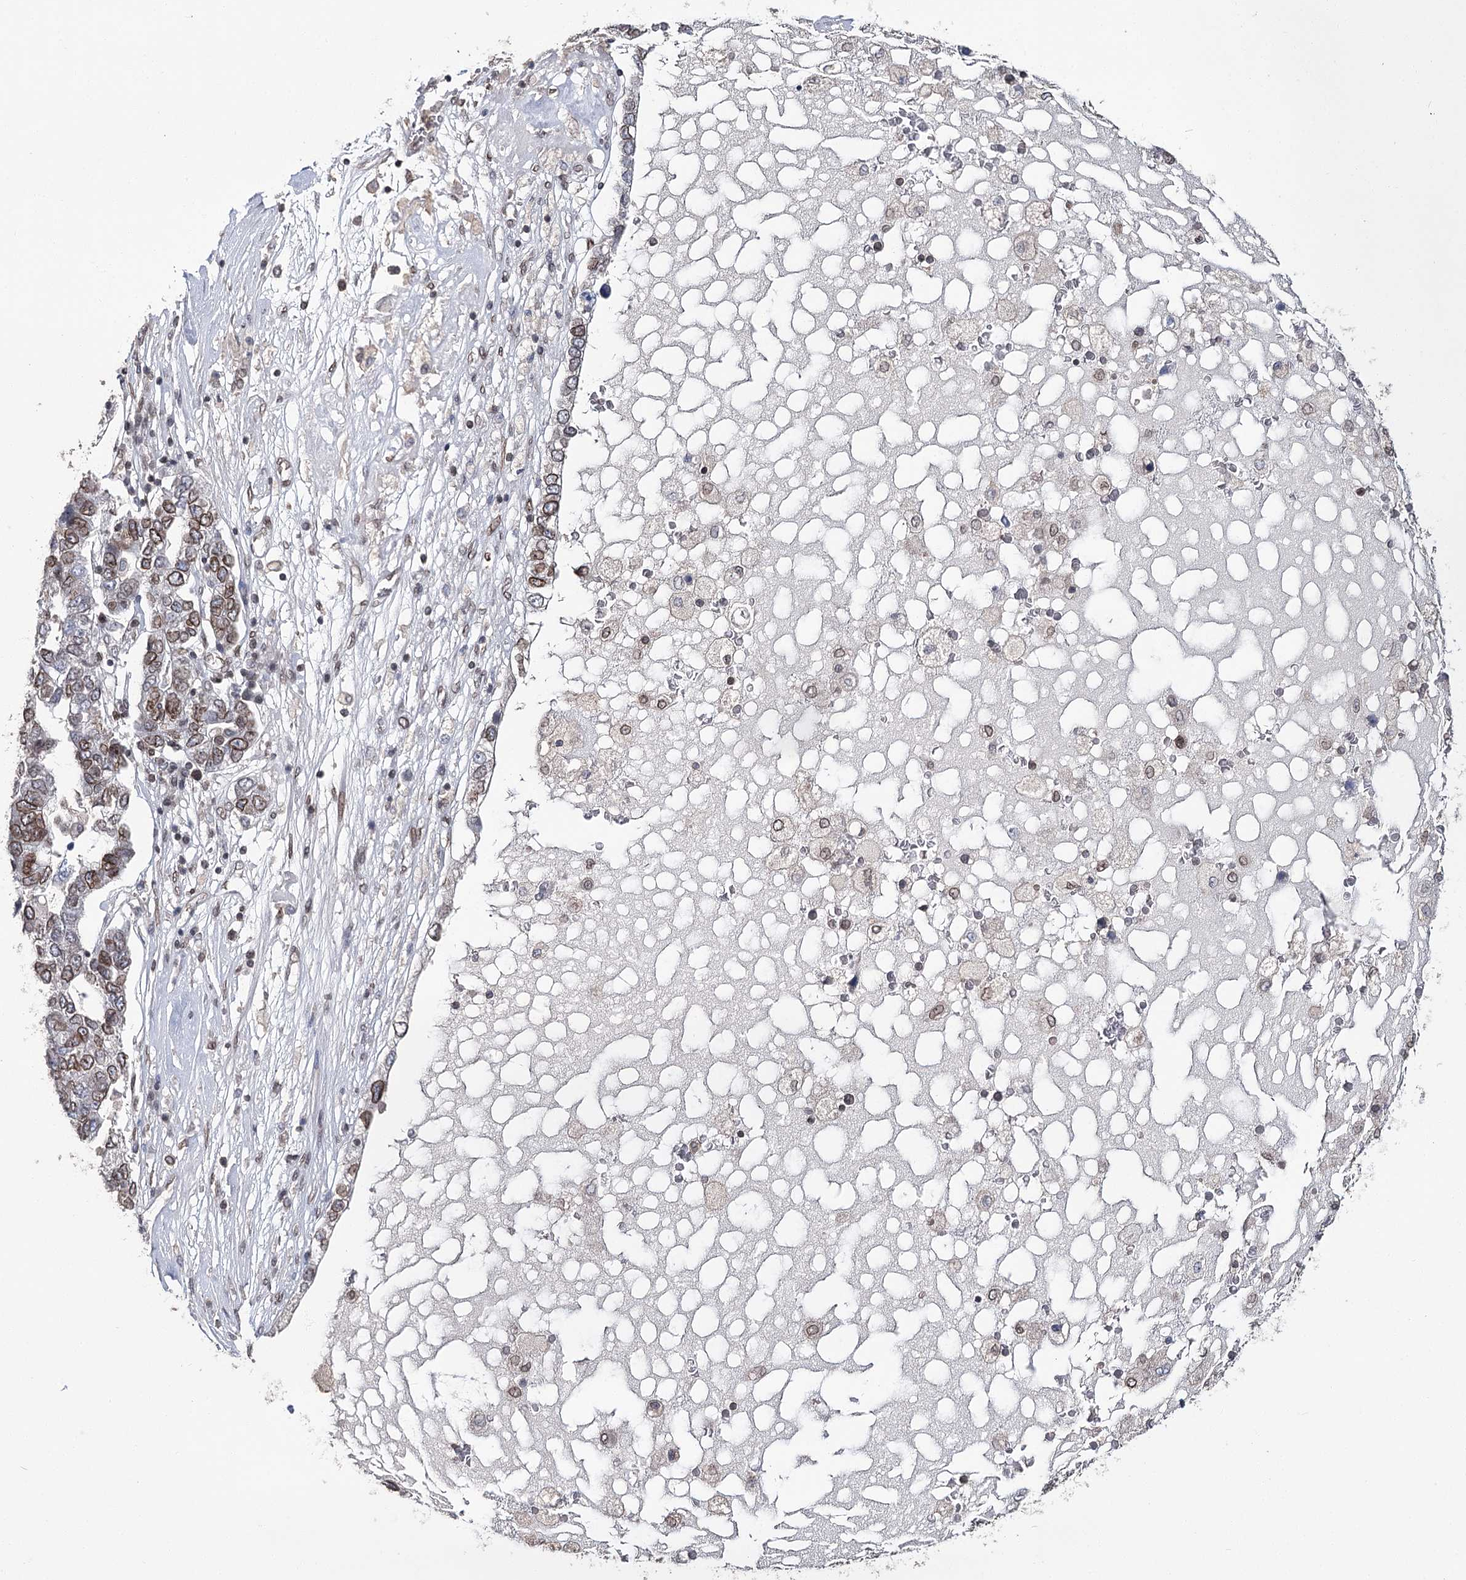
{"staining": {"intensity": "moderate", "quantity": ">75%", "location": "cytoplasmic/membranous,nuclear"}, "tissue": "pancreatic cancer", "cell_type": "Tumor cells", "image_type": "cancer", "snomed": [{"axis": "morphology", "description": "Adenocarcinoma, NOS"}, {"axis": "topography", "description": "Pancreas"}], "caption": "Pancreatic adenocarcinoma stained with a protein marker shows moderate staining in tumor cells.", "gene": "KIAA0930", "patient": {"sex": "female", "age": 61}}